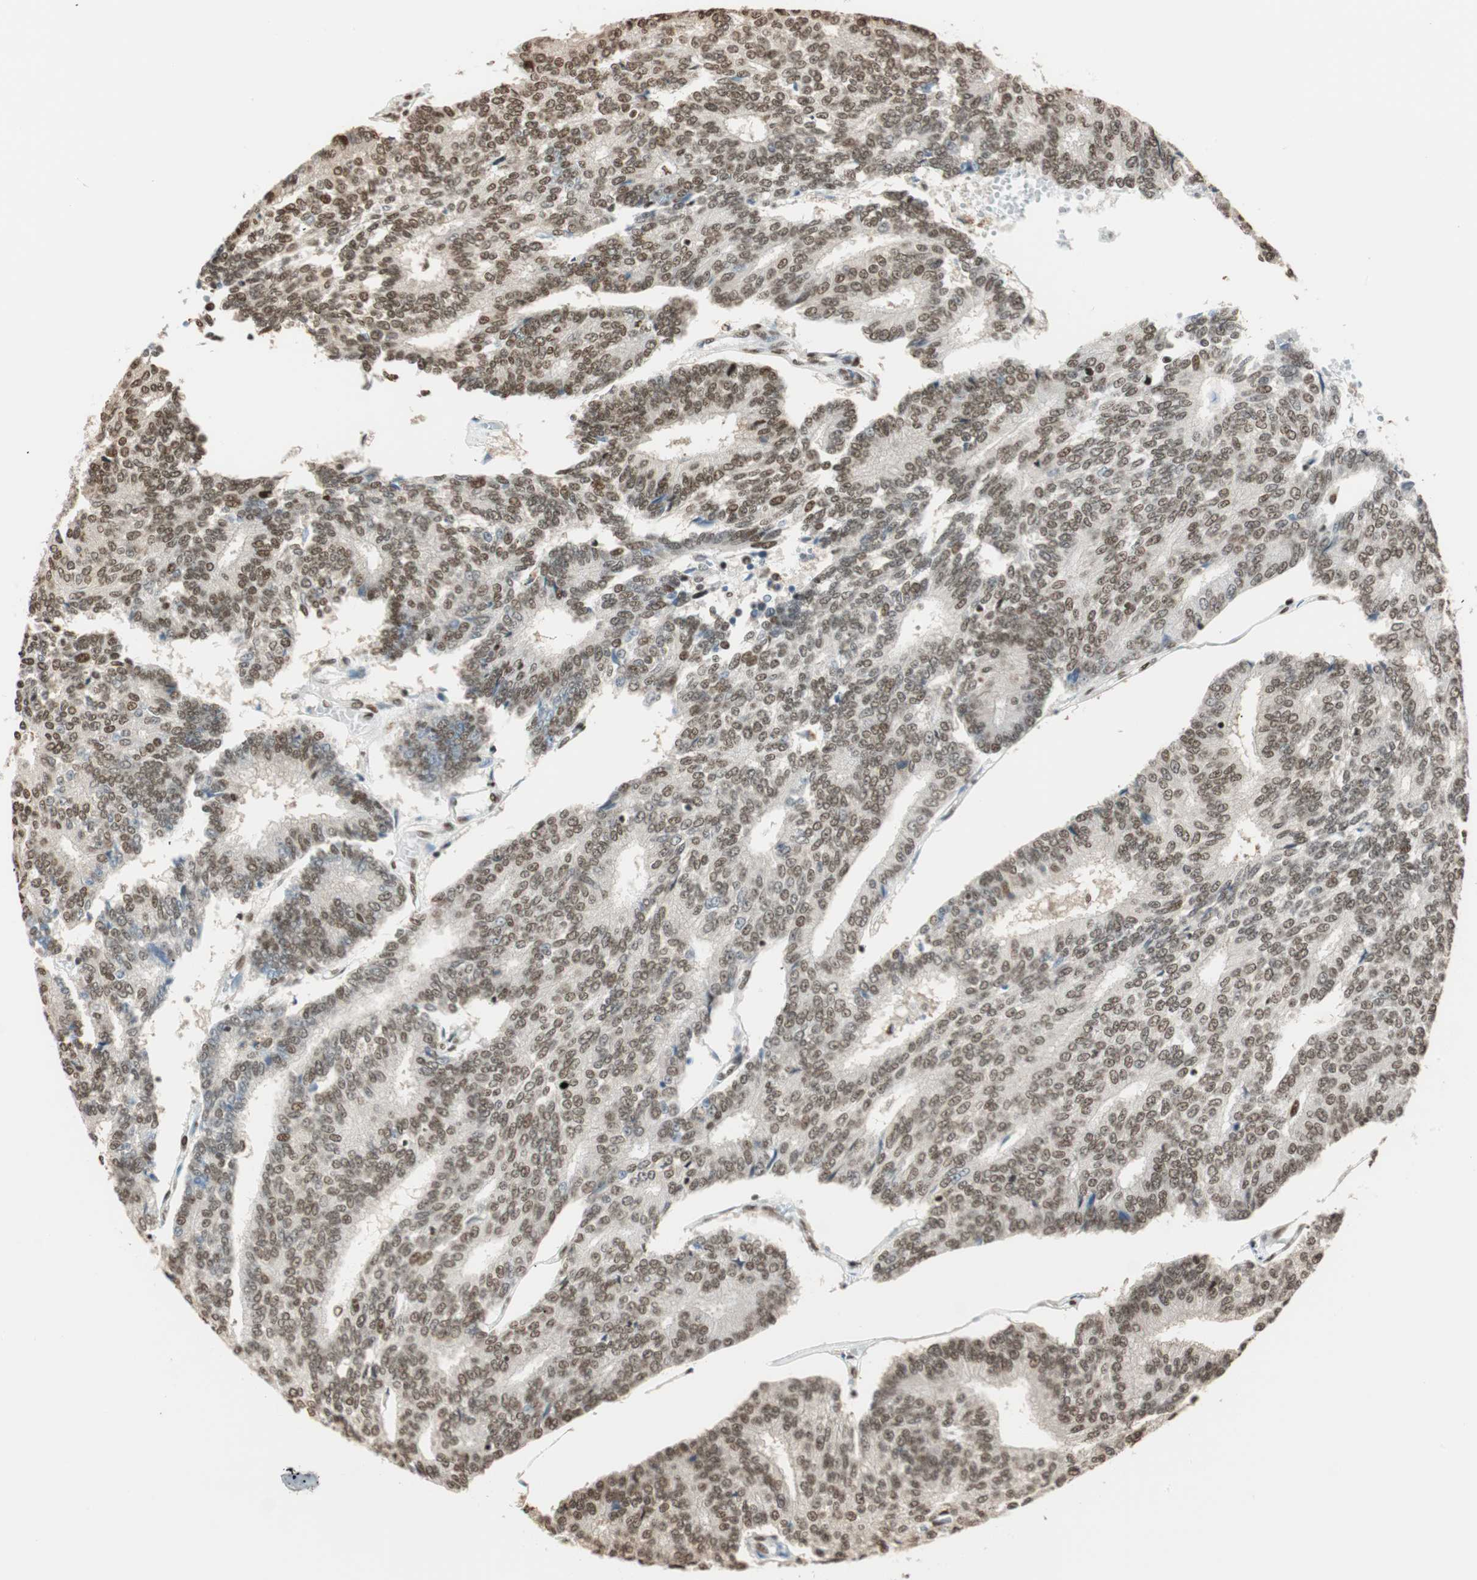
{"staining": {"intensity": "weak", "quantity": "25%-75%", "location": "cytoplasmic/membranous,nuclear"}, "tissue": "prostate cancer", "cell_type": "Tumor cells", "image_type": "cancer", "snomed": [{"axis": "morphology", "description": "Adenocarcinoma, High grade"}, {"axis": "topography", "description": "Prostate"}], "caption": "Protein expression analysis of human prostate adenocarcinoma (high-grade) reveals weak cytoplasmic/membranous and nuclear expression in approximately 25%-75% of tumor cells. (Brightfield microscopy of DAB IHC at high magnification).", "gene": "FANCG", "patient": {"sex": "male", "age": 55}}